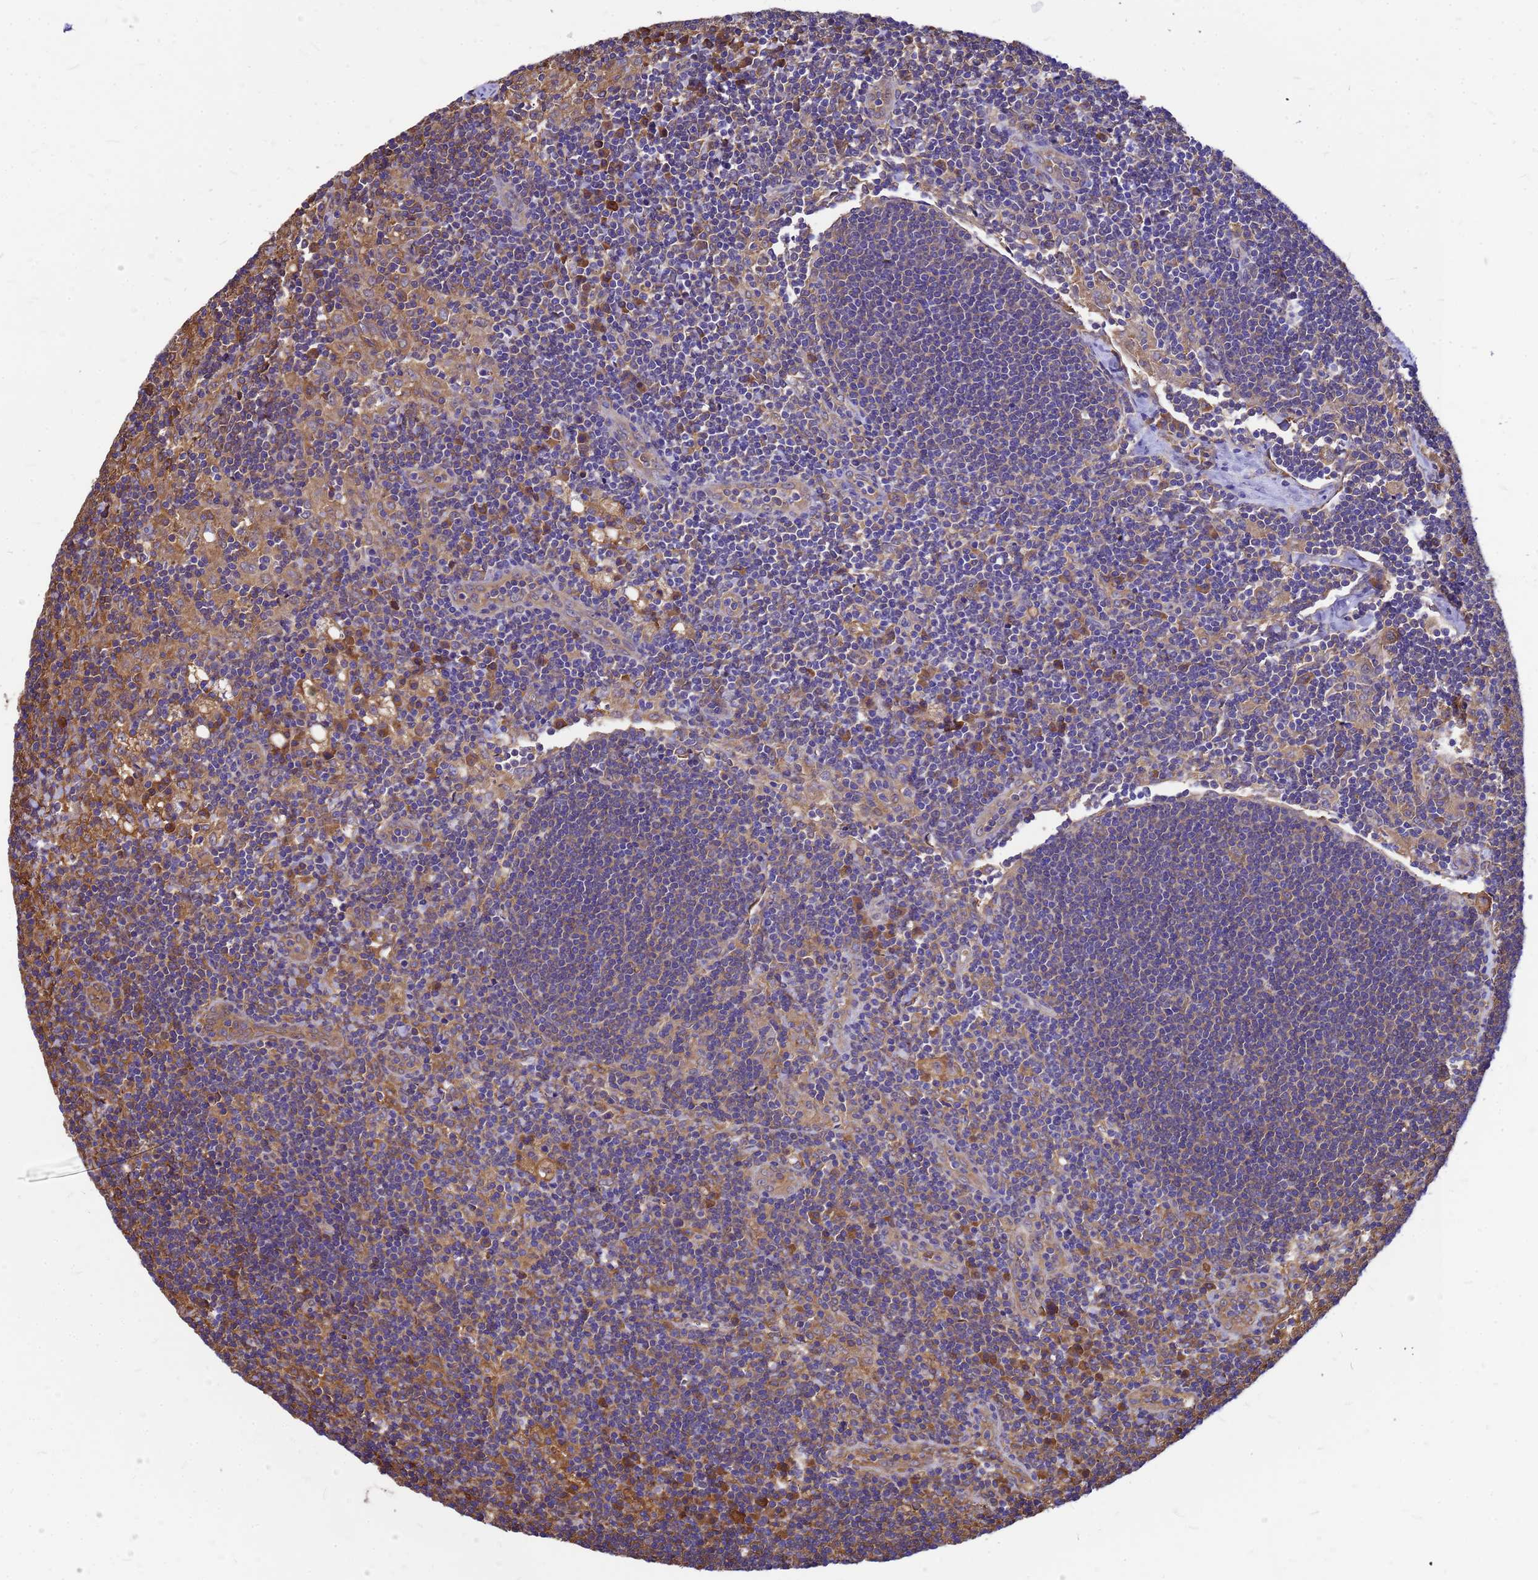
{"staining": {"intensity": "moderate", "quantity": "<25%", "location": "cytoplasmic/membranous"}, "tissue": "lymph node", "cell_type": "Non-germinal center cells", "image_type": "normal", "snomed": [{"axis": "morphology", "description": "Normal tissue, NOS"}, {"axis": "topography", "description": "Lymph node"}], "caption": "Protein expression analysis of normal lymph node reveals moderate cytoplasmic/membranous expression in about <25% of non-germinal center cells. The protein is shown in brown color, while the nuclei are stained blue.", "gene": "GID4", "patient": {"sex": "male", "age": 24}}